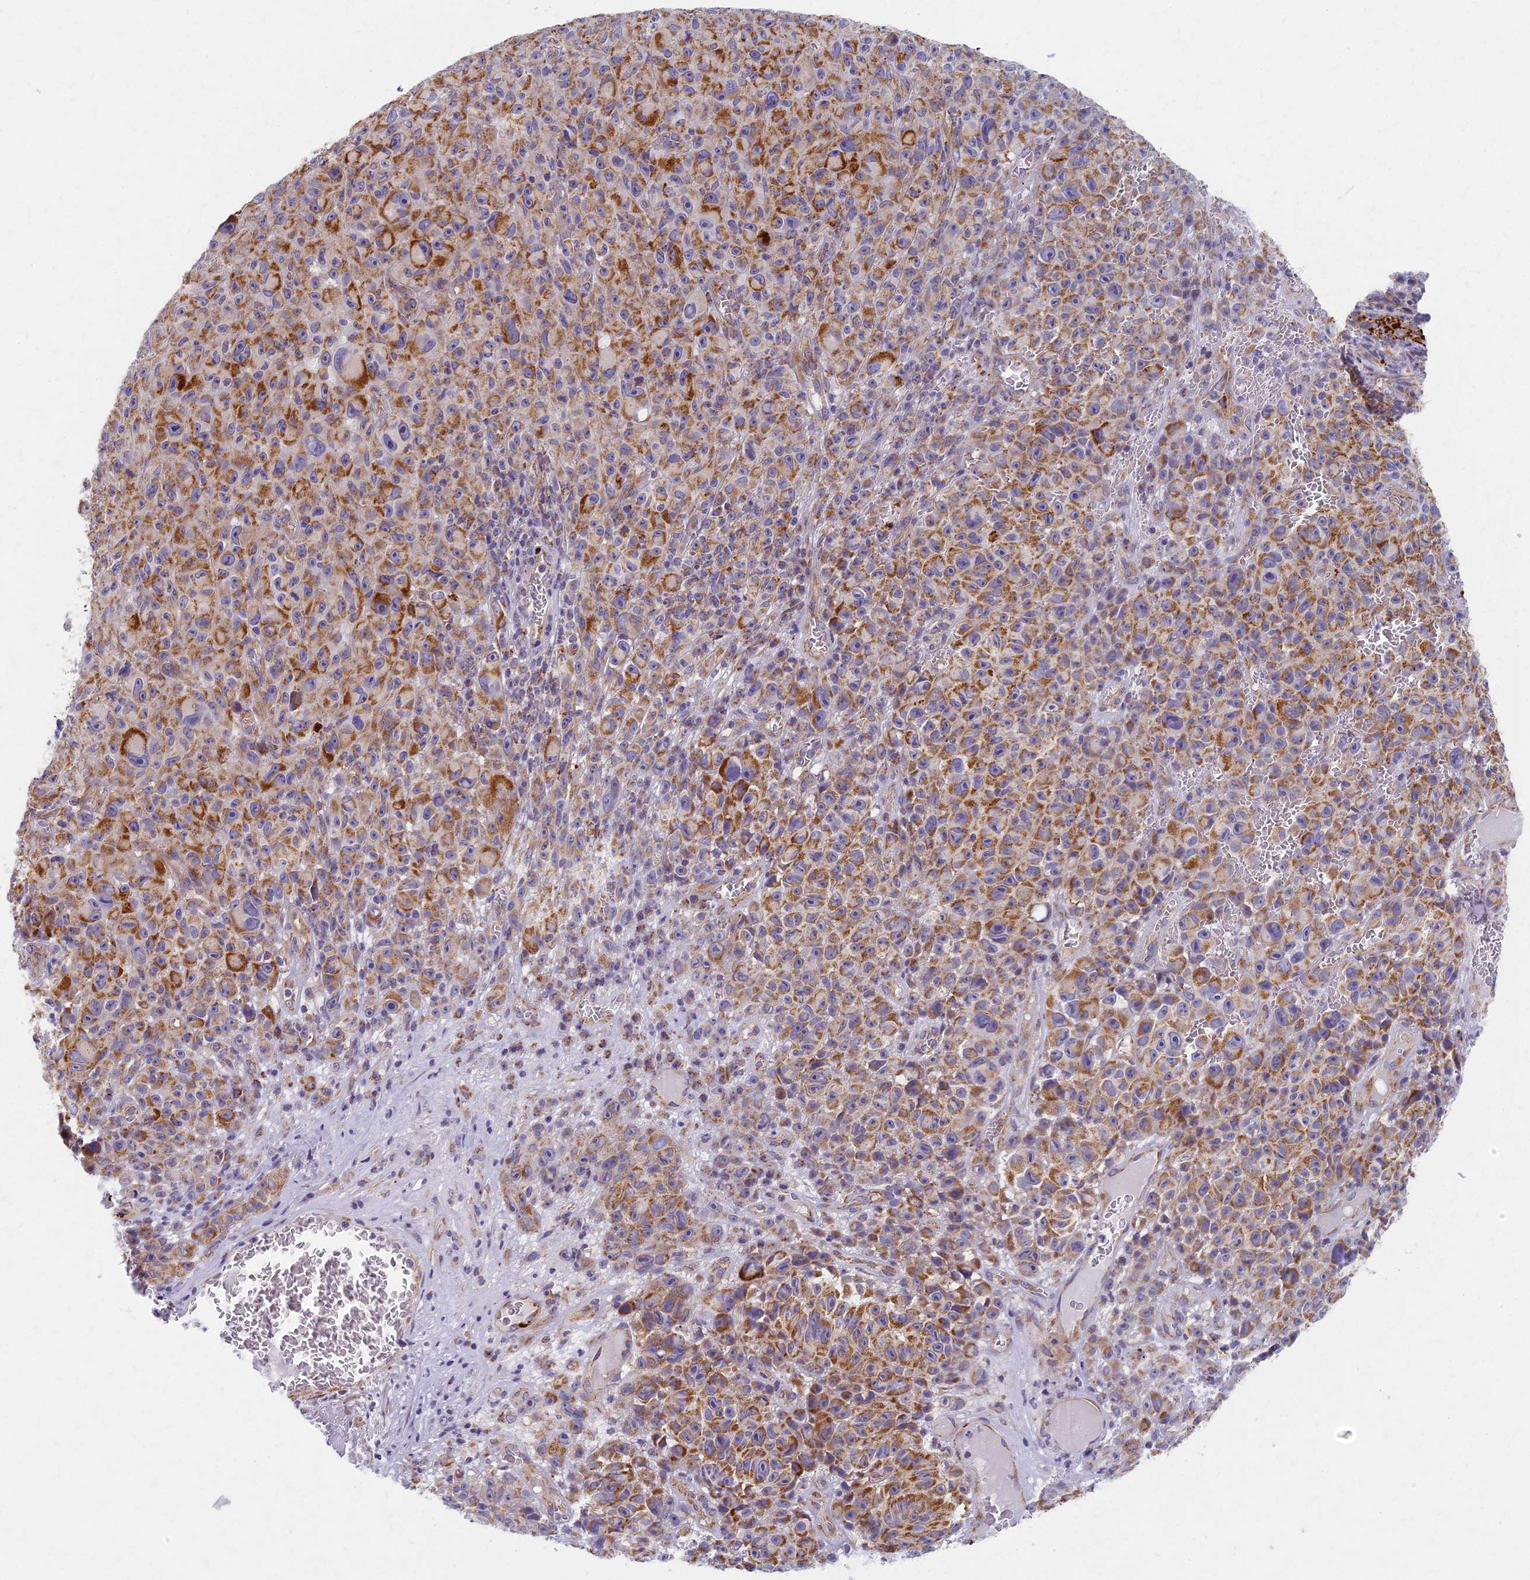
{"staining": {"intensity": "moderate", "quantity": ">75%", "location": "cytoplasmic/membranous"}, "tissue": "melanoma", "cell_type": "Tumor cells", "image_type": "cancer", "snomed": [{"axis": "morphology", "description": "Malignant melanoma, NOS"}, {"axis": "topography", "description": "Skin"}], "caption": "The immunohistochemical stain shows moderate cytoplasmic/membranous staining in tumor cells of melanoma tissue. (Brightfield microscopy of DAB IHC at high magnification).", "gene": "MRPS25", "patient": {"sex": "female", "age": 82}}